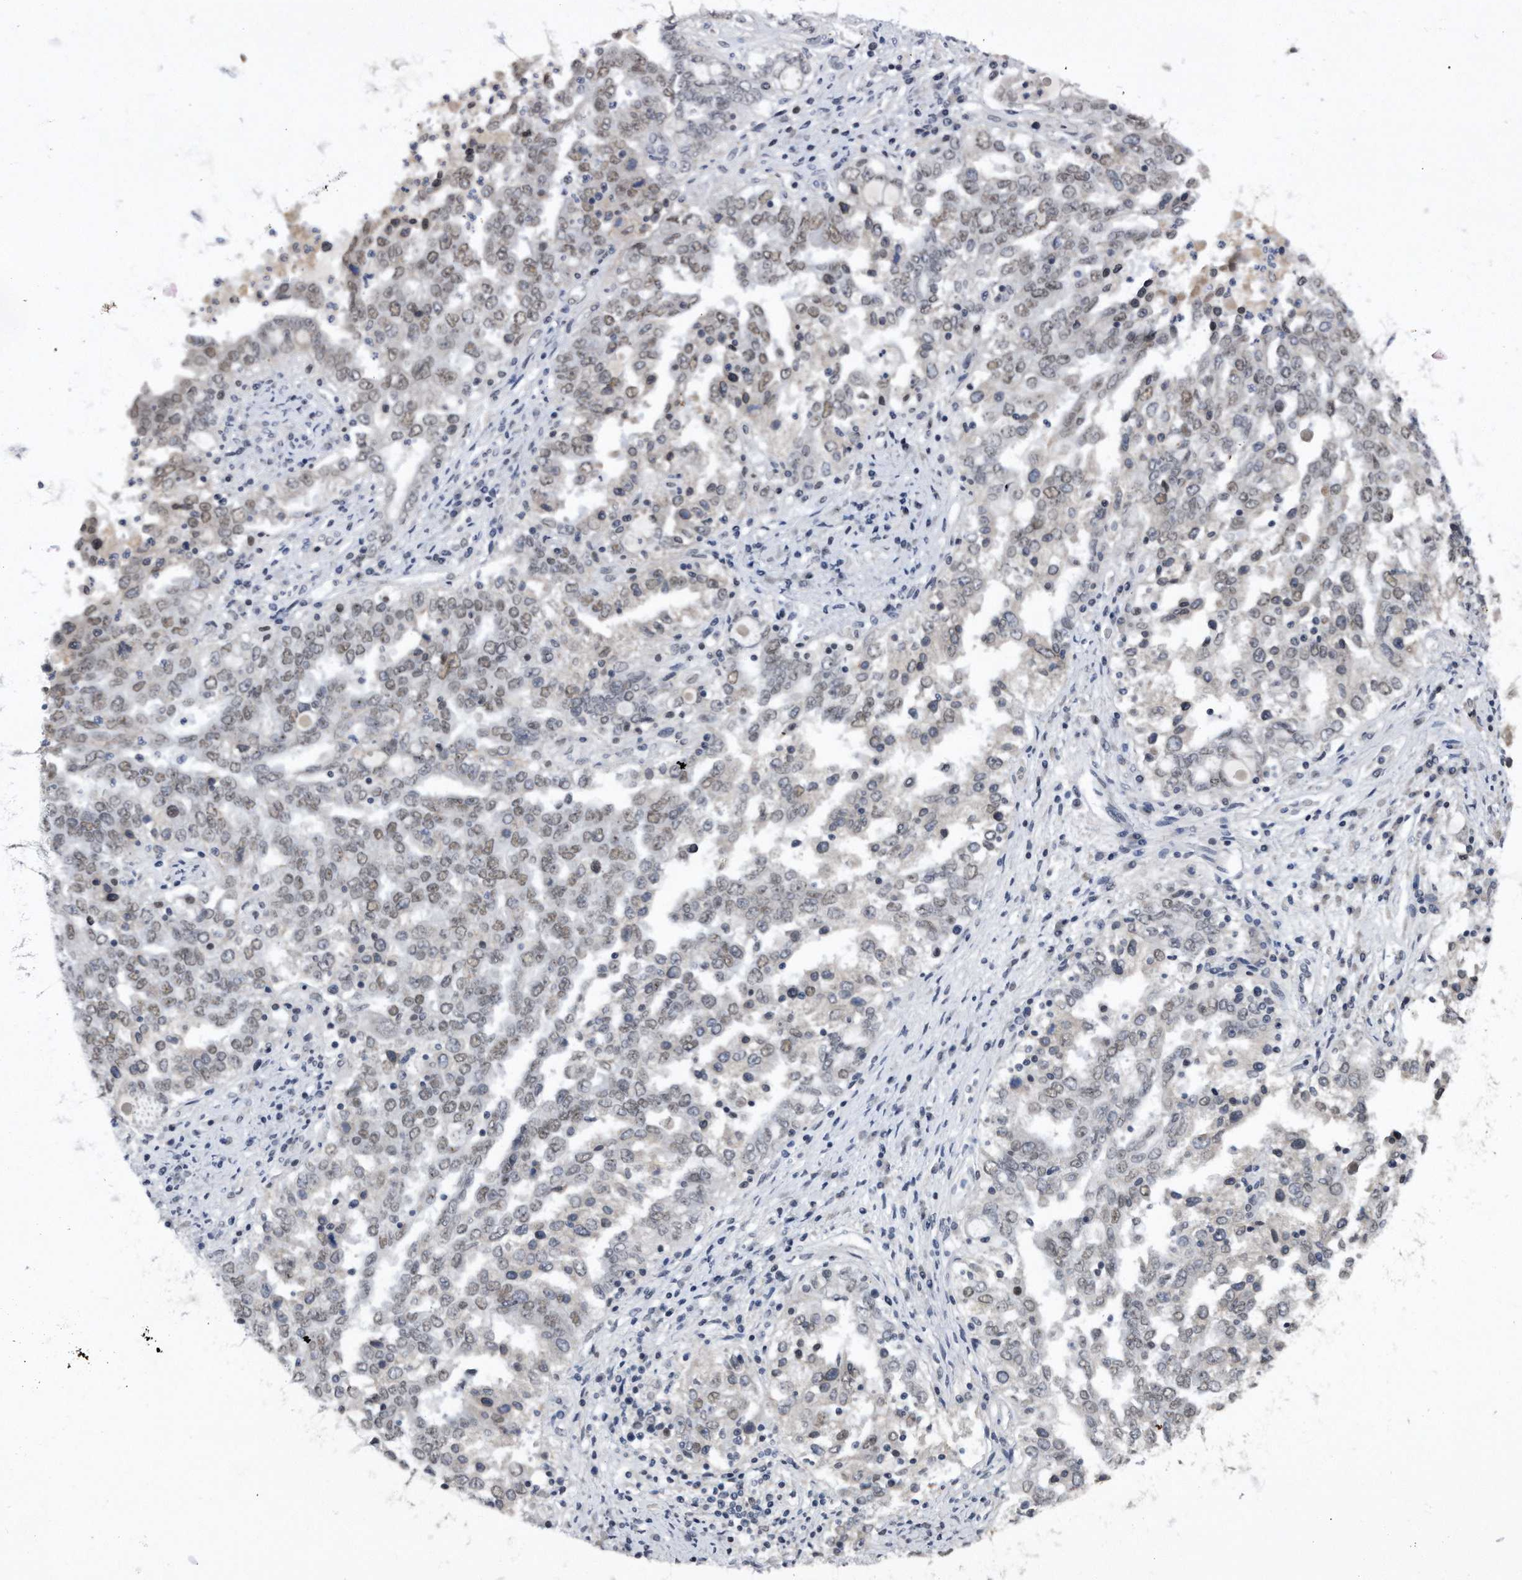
{"staining": {"intensity": "weak", "quantity": "25%-75%", "location": "nuclear"}, "tissue": "ovarian cancer", "cell_type": "Tumor cells", "image_type": "cancer", "snomed": [{"axis": "morphology", "description": "Carcinoma, endometroid"}, {"axis": "topography", "description": "Ovary"}], "caption": "Protein analysis of ovarian endometroid carcinoma tissue shows weak nuclear expression in about 25%-75% of tumor cells.", "gene": "VIRMA", "patient": {"sex": "female", "age": 62}}